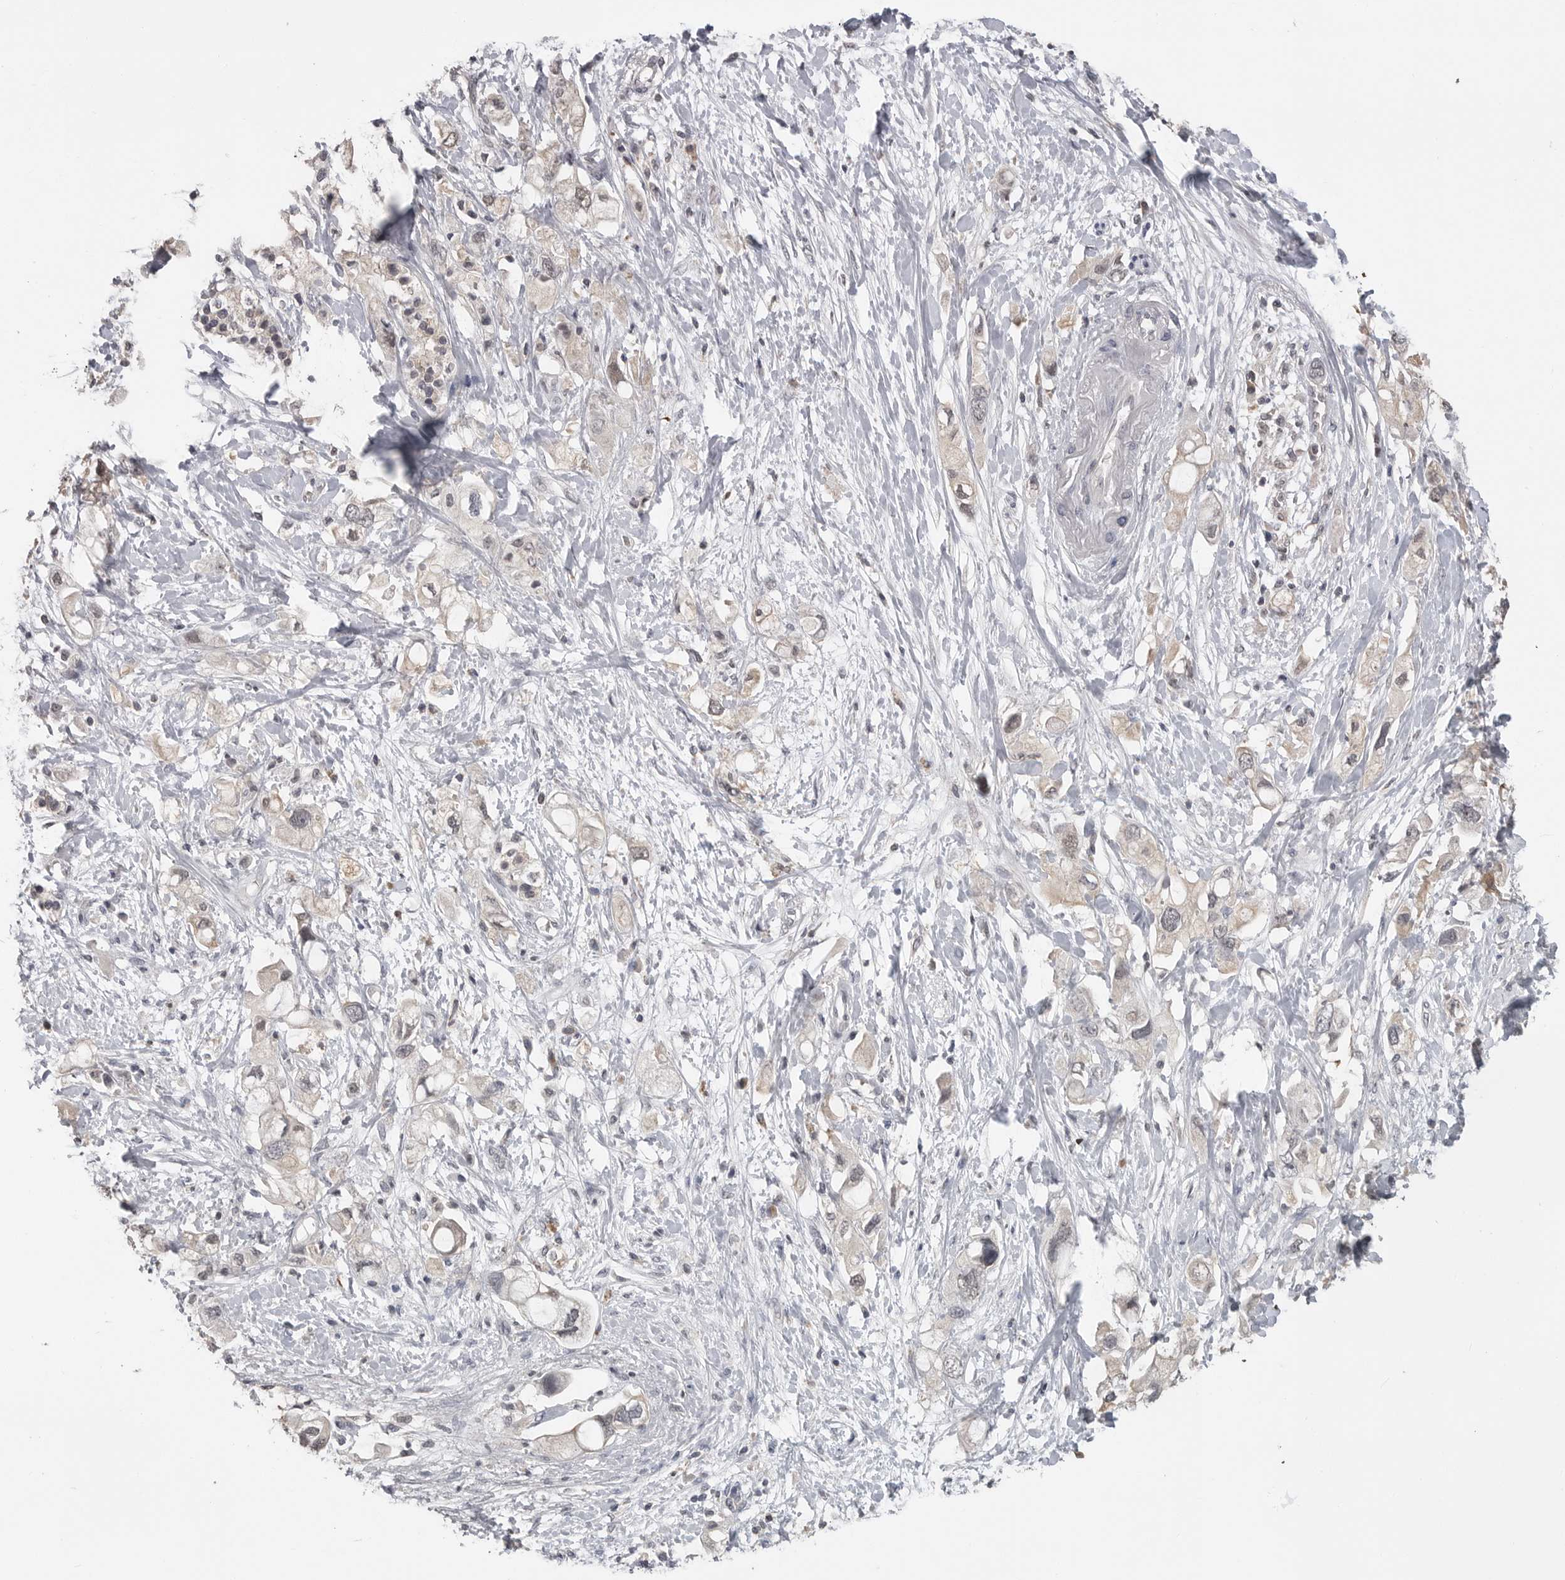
{"staining": {"intensity": "weak", "quantity": "<25%", "location": "cytoplasmic/membranous"}, "tissue": "pancreatic cancer", "cell_type": "Tumor cells", "image_type": "cancer", "snomed": [{"axis": "morphology", "description": "Adenocarcinoma, NOS"}, {"axis": "topography", "description": "Pancreas"}], "caption": "This is an immunohistochemistry micrograph of human pancreatic cancer (adenocarcinoma). There is no positivity in tumor cells.", "gene": "PLEKHF1", "patient": {"sex": "female", "age": 56}}